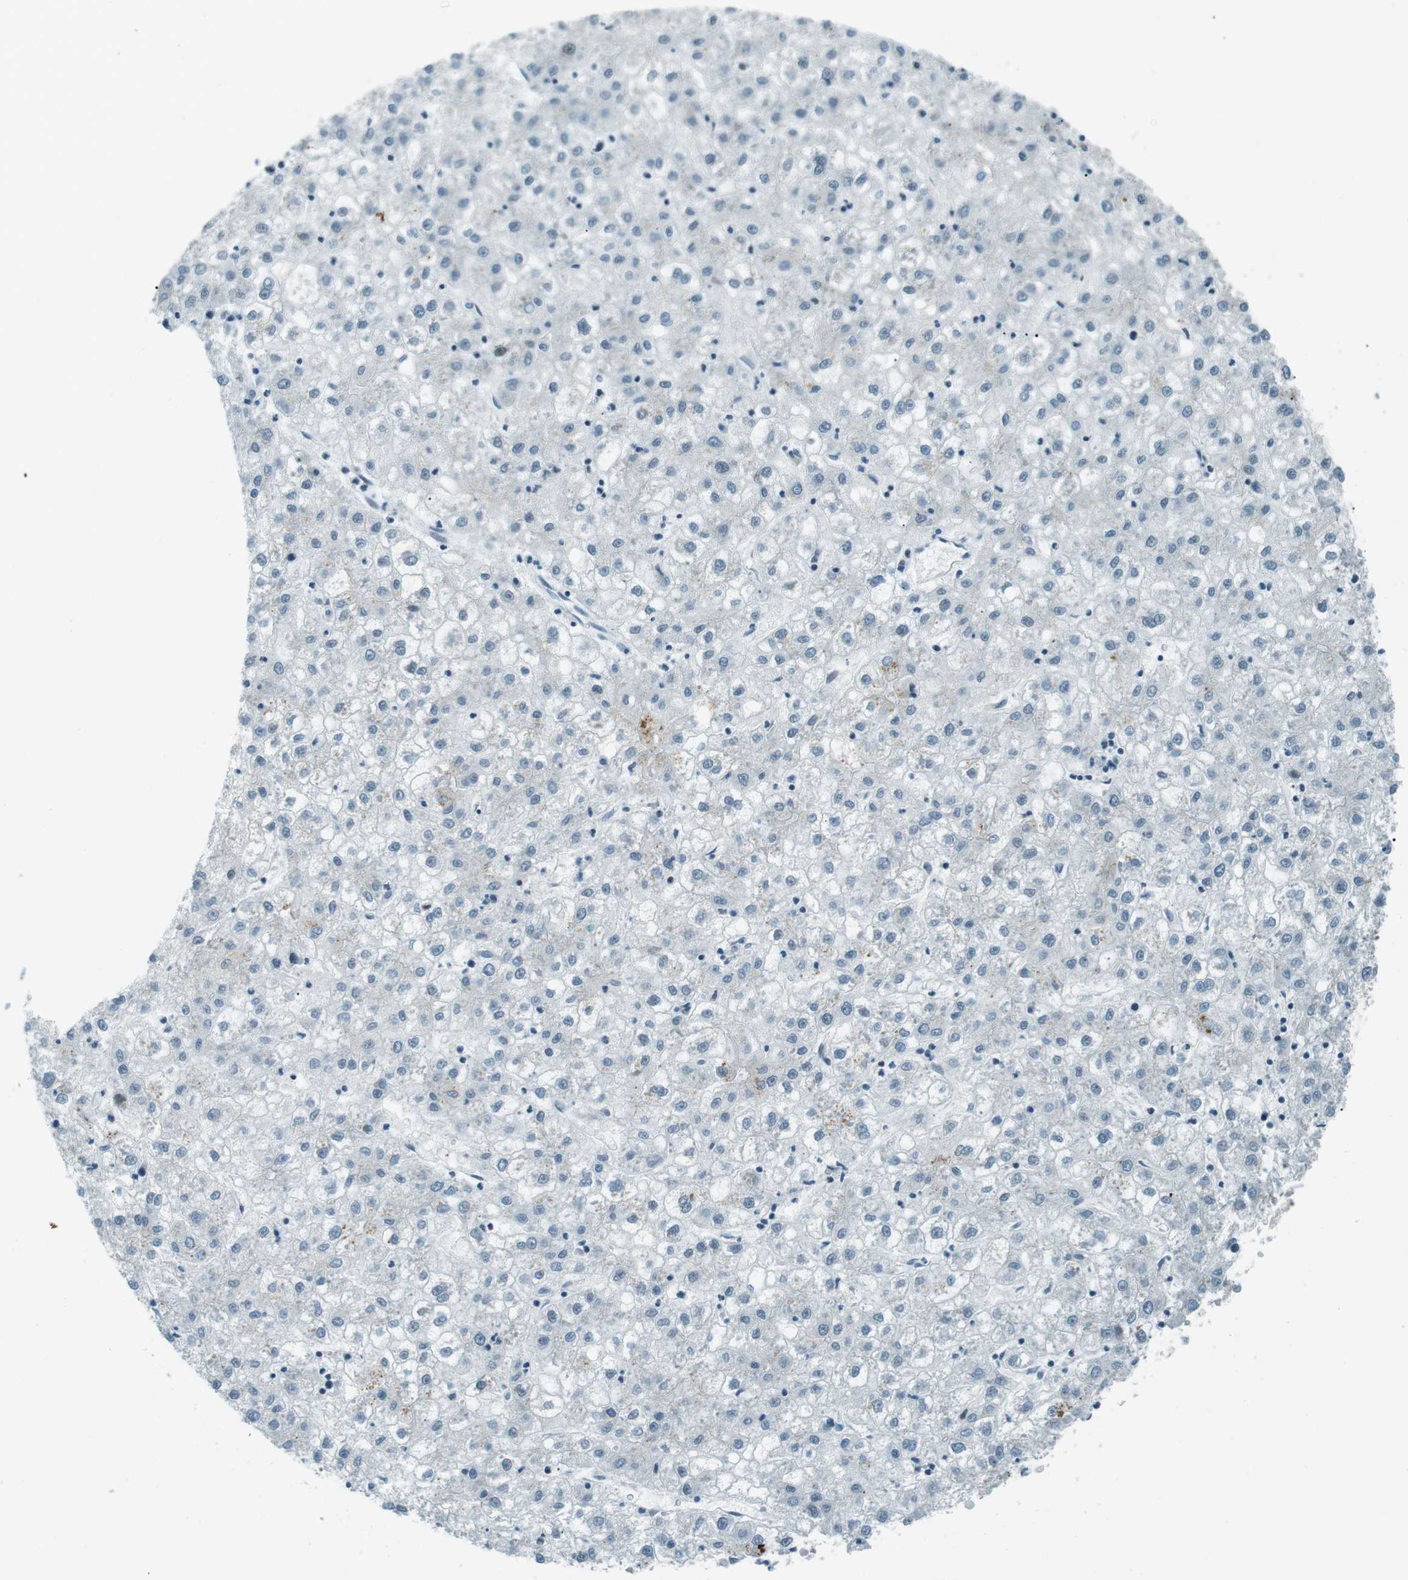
{"staining": {"intensity": "negative", "quantity": "none", "location": "none"}, "tissue": "liver cancer", "cell_type": "Tumor cells", "image_type": "cancer", "snomed": [{"axis": "morphology", "description": "Carcinoma, Hepatocellular, NOS"}, {"axis": "topography", "description": "Liver"}], "caption": "A histopathology image of liver cancer stained for a protein displays no brown staining in tumor cells. (DAB (3,3'-diaminobenzidine) IHC with hematoxylin counter stain).", "gene": "PJA1", "patient": {"sex": "male", "age": 72}}